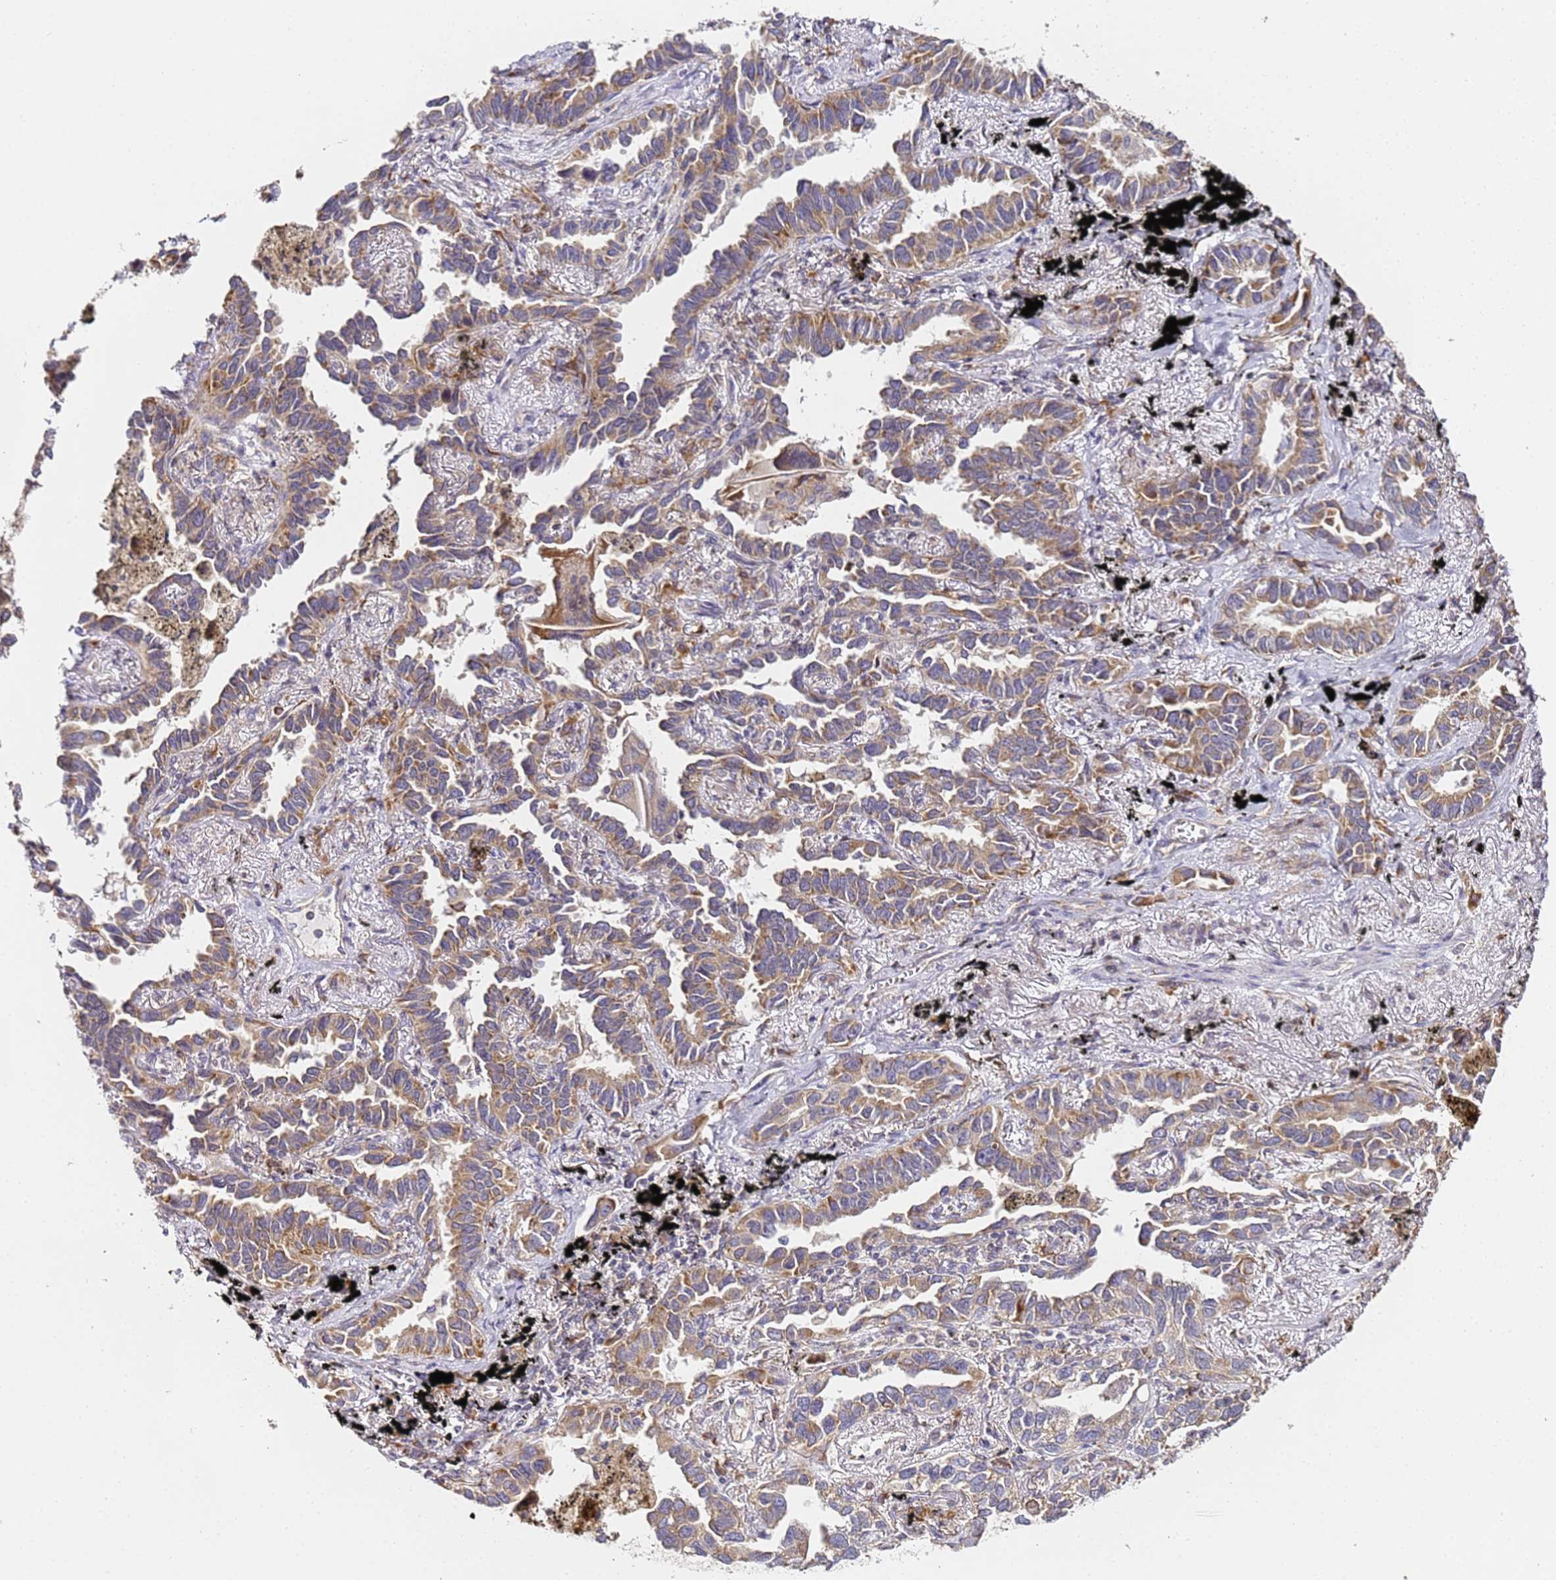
{"staining": {"intensity": "moderate", "quantity": "25%-75%", "location": "cytoplasmic/membranous"}, "tissue": "lung cancer", "cell_type": "Tumor cells", "image_type": "cancer", "snomed": [{"axis": "morphology", "description": "Adenocarcinoma, NOS"}, {"axis": "topography", "description": "Lung"}], "caption": "Protein staining of lung cancer tissue shows moderate cytoplasmic/membranous staining in about 25%-75% of tumor cells.", "gene": "RPL13A", "patient": {"sex": "male", "age": 67}}